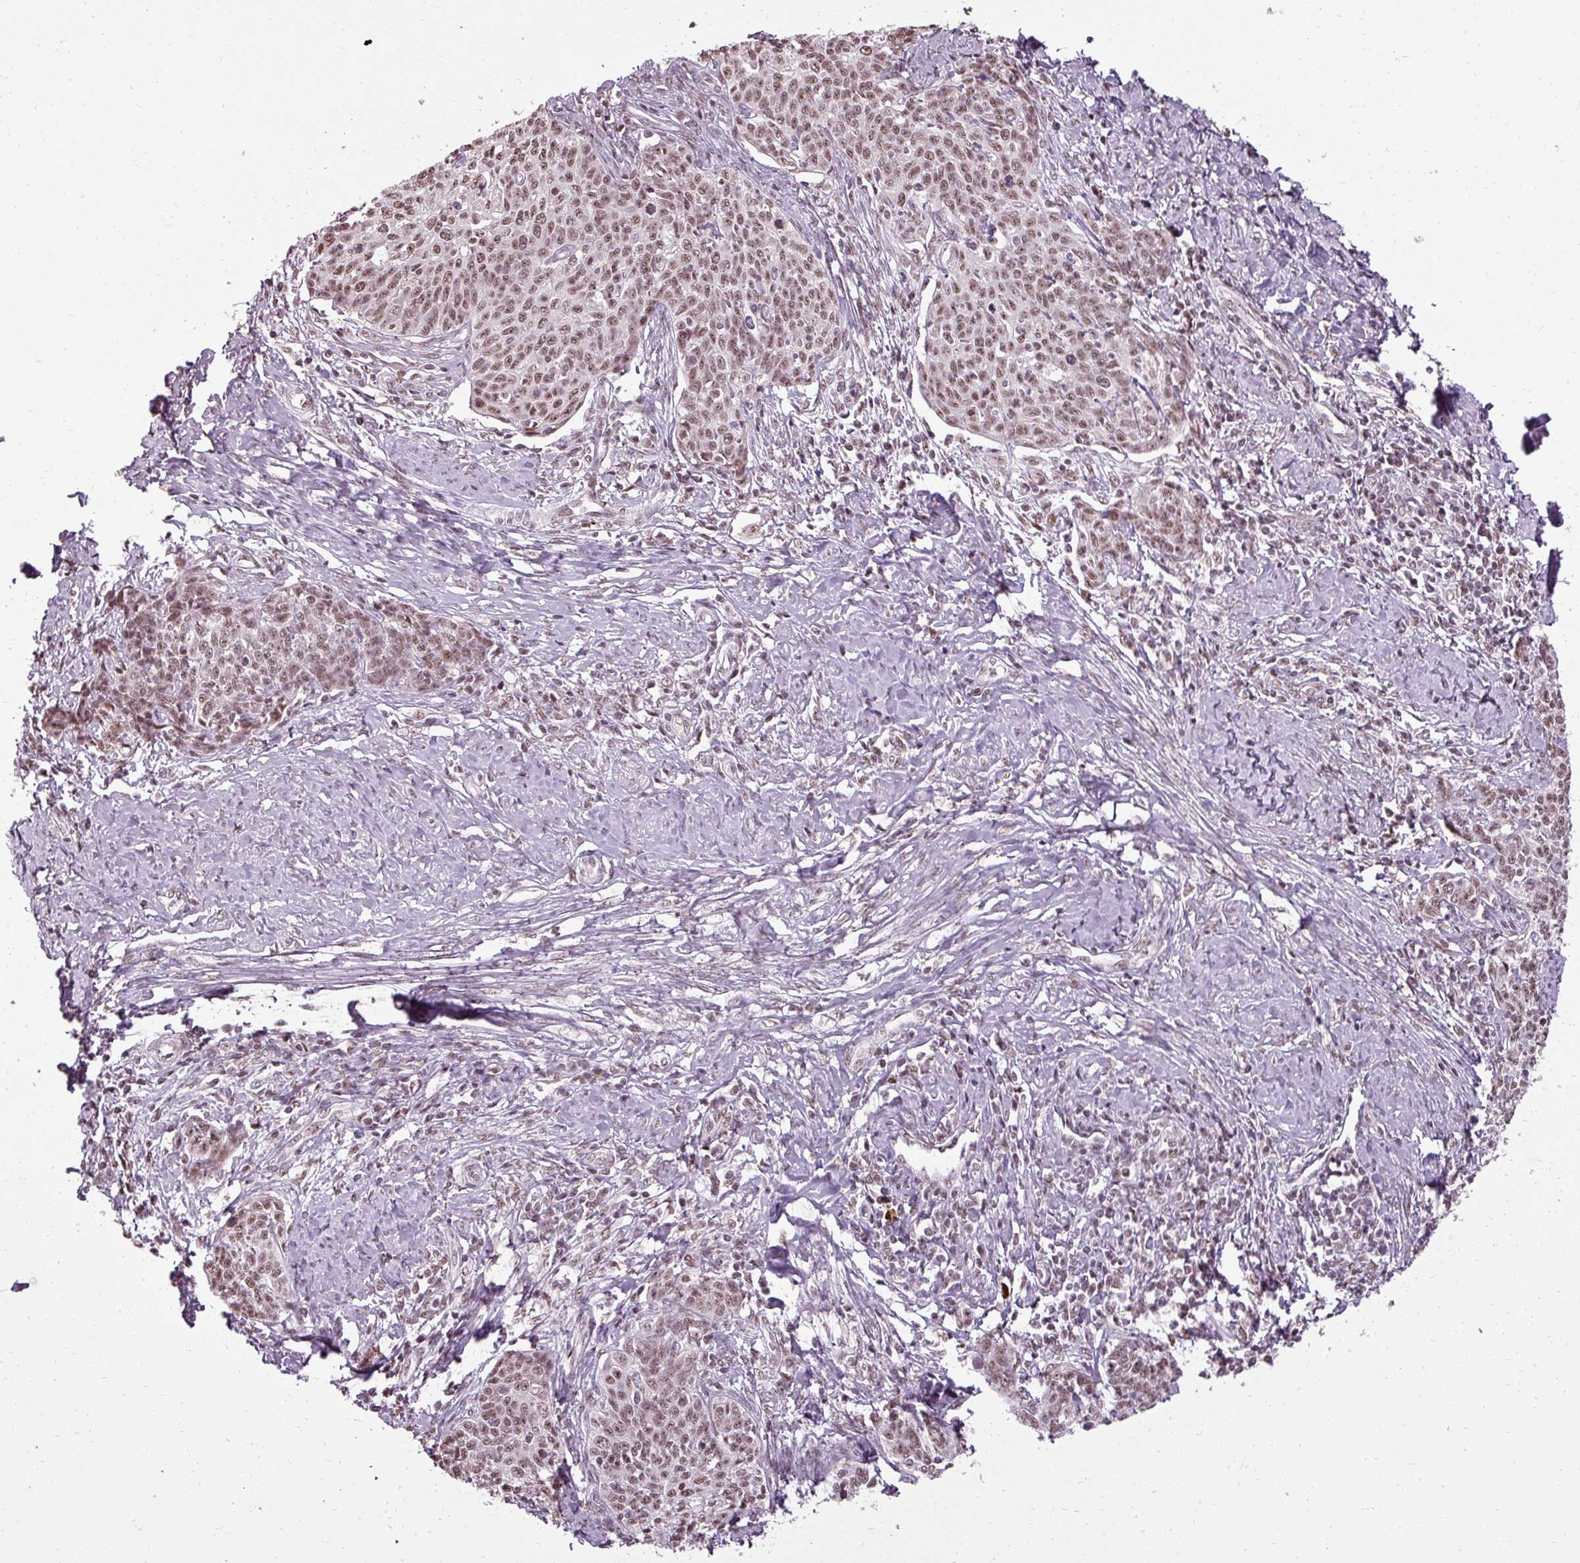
{"staining": {"intensity": "moderate", "quantity": ">75%", "location": "nuclear"}, "tissue": "cervical cancer", "cell_type": "Tumor cells", "image_type": "cancer", "snomed": [{"axis": "morphology", "description": "Squamous cell carcinoma, NOS"}, {"axis": "topography", "description": "Cervix"}], "caption": "Protein staining shows moderate nuclear expression in approximately >75% of tumor cells in cervical cancer (squamous cell carcinoma).", "gene": "BCAS3", "patient": {"sex": "female", "age": 39}}